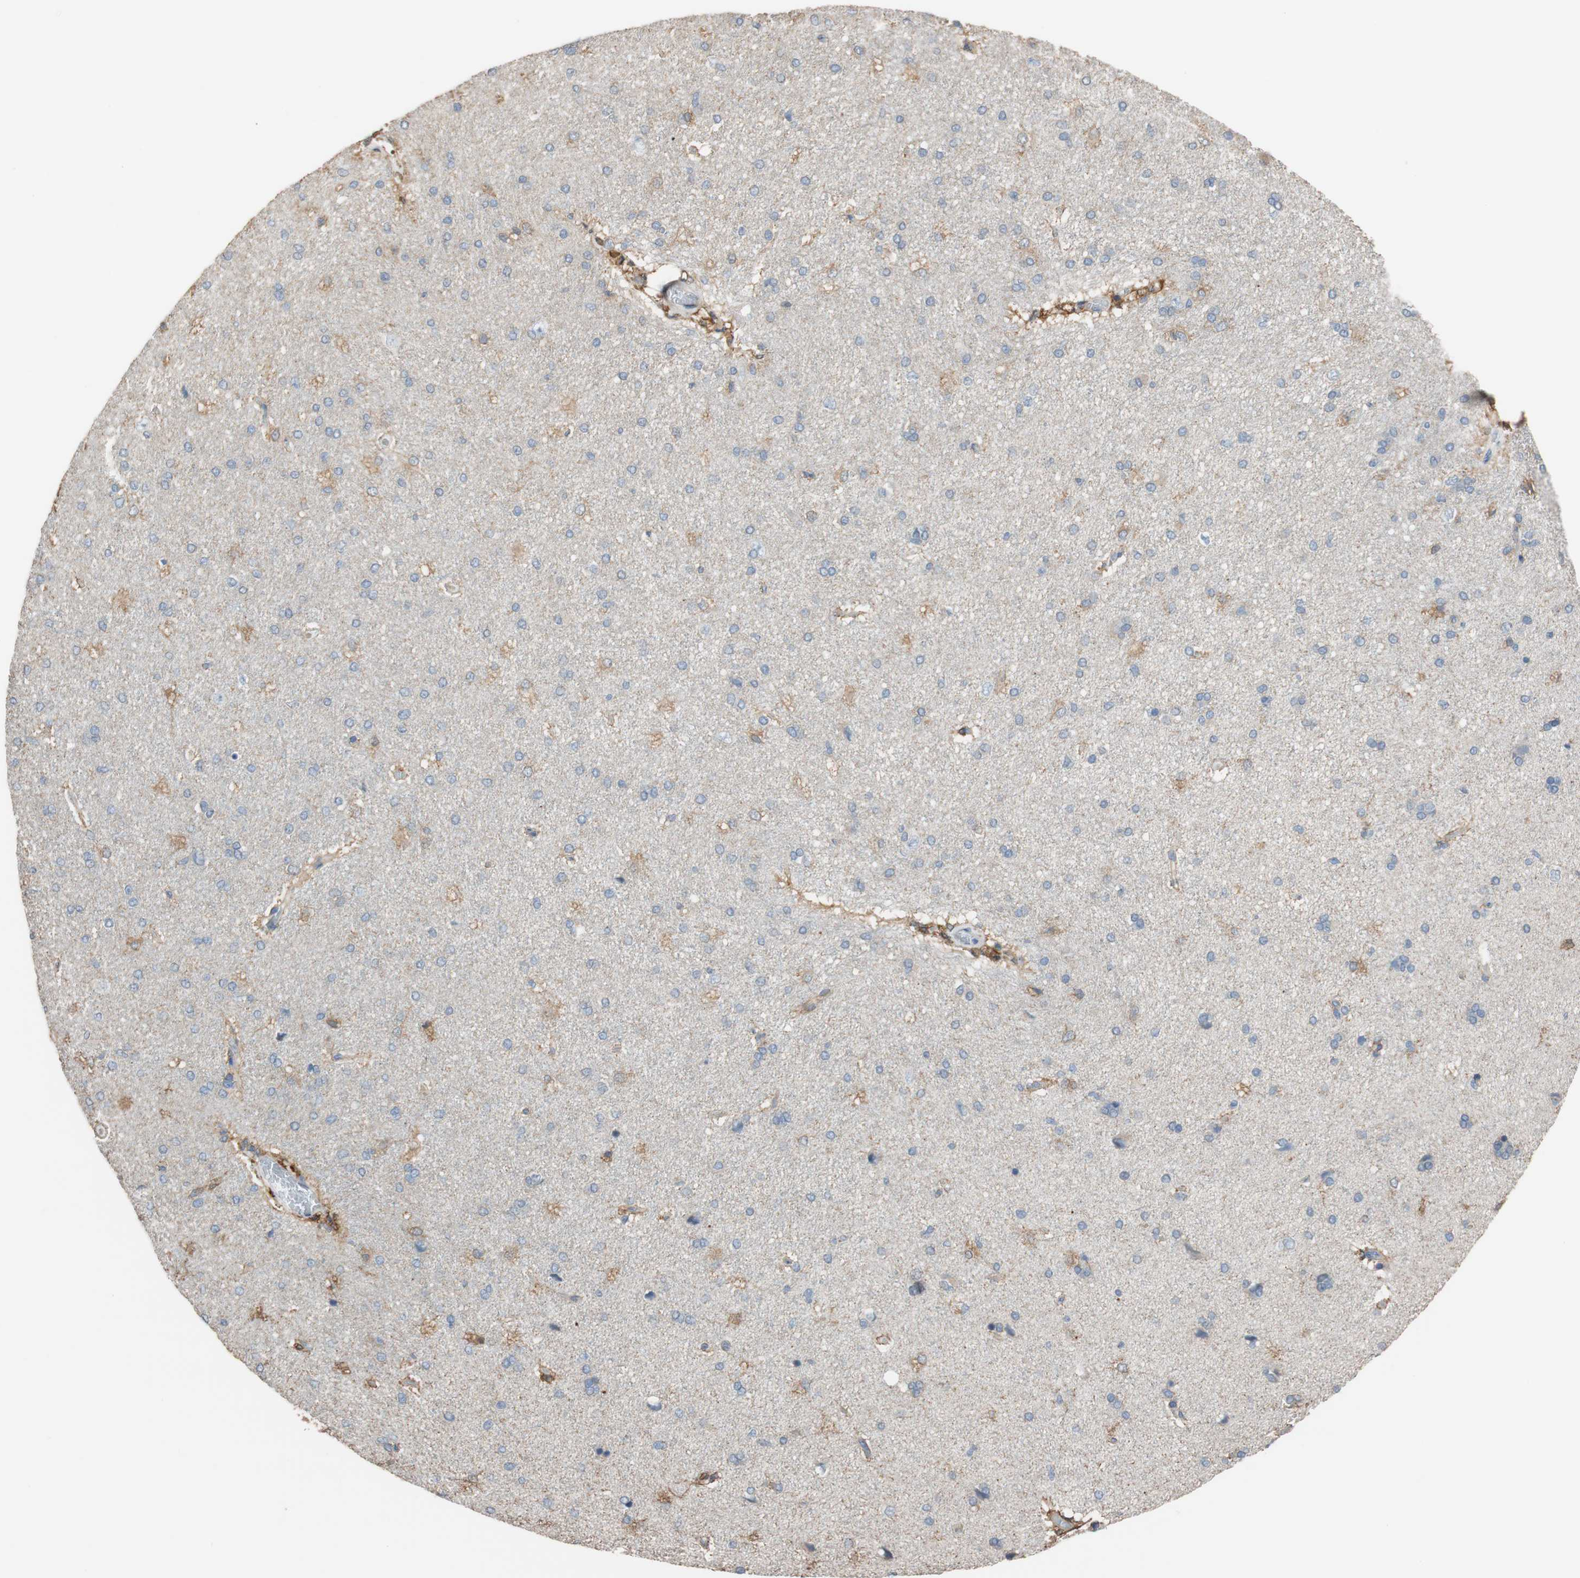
{"staining": {"intensity": "negative", "quantity": "none", "location": "none"}, "tissue": "cerebral cortex", "cell_type": "Endothelial cells", "image_type": "normal", "snomed": [{"axis": "morphology", "description": "Normal tissue, NOS"}, {"axis": "topography", "description": "Cerebral cortex"}], "caption": "Immunohistochemistry (IHC) of unremarkable cerebral cortex shows no positivity in endothelial cells. (DAB IHC, high magnification).", "gene": "ALDH1A2", "patient": {"sex": "male", "age": 62}}